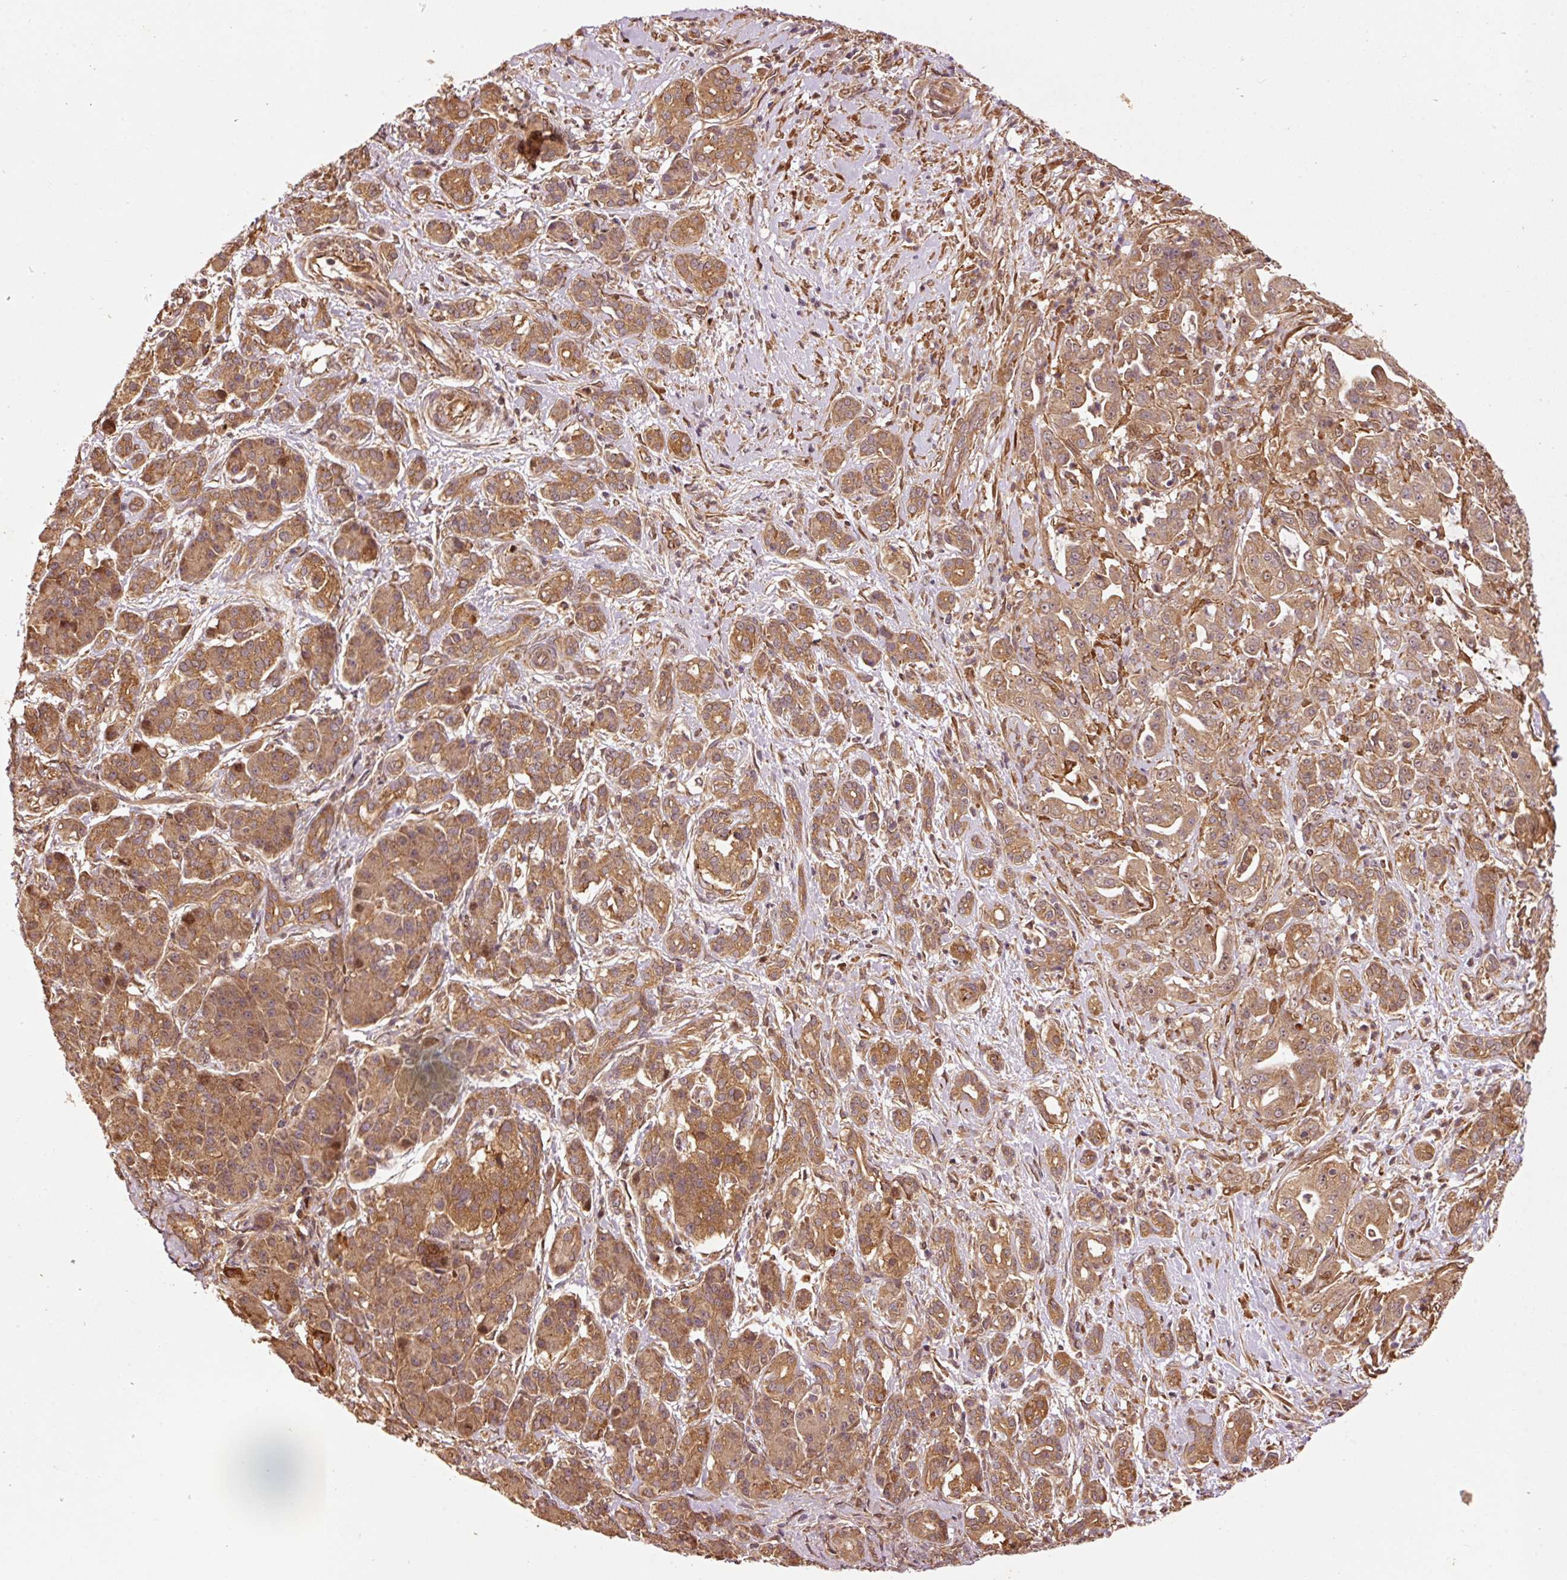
{"staining": {"intensity": "moderate", "quantity": ">75%", "location": "cytoplasmic/membranous,nuclear"}, "tissue": "pancreatic cancer", "cell_type": "Tumor cells", "image_type": "cancer", "snomed": [{"axis": "morphology", "description": "Adenocarcinoma, NOS"}, {"axis": "topography", "description": "Pancreas"}], "caption": "Immunohistochemistry (IHC) staining of adenocarcinoma (pancreatic), which demonstrates medium levels of moderate cytoplasmic/membranous and nuclear positivity in approximately >75% of tumor cells indicating moderate cytoplasmic/membranous and nuclear protein staining. The staining was performed using DAB (brown) for protein detection and nuclei were counterstained in hematoxylin (blue).", "gene": "OXER1", "patient": {"sex": "male", "age": 57}}